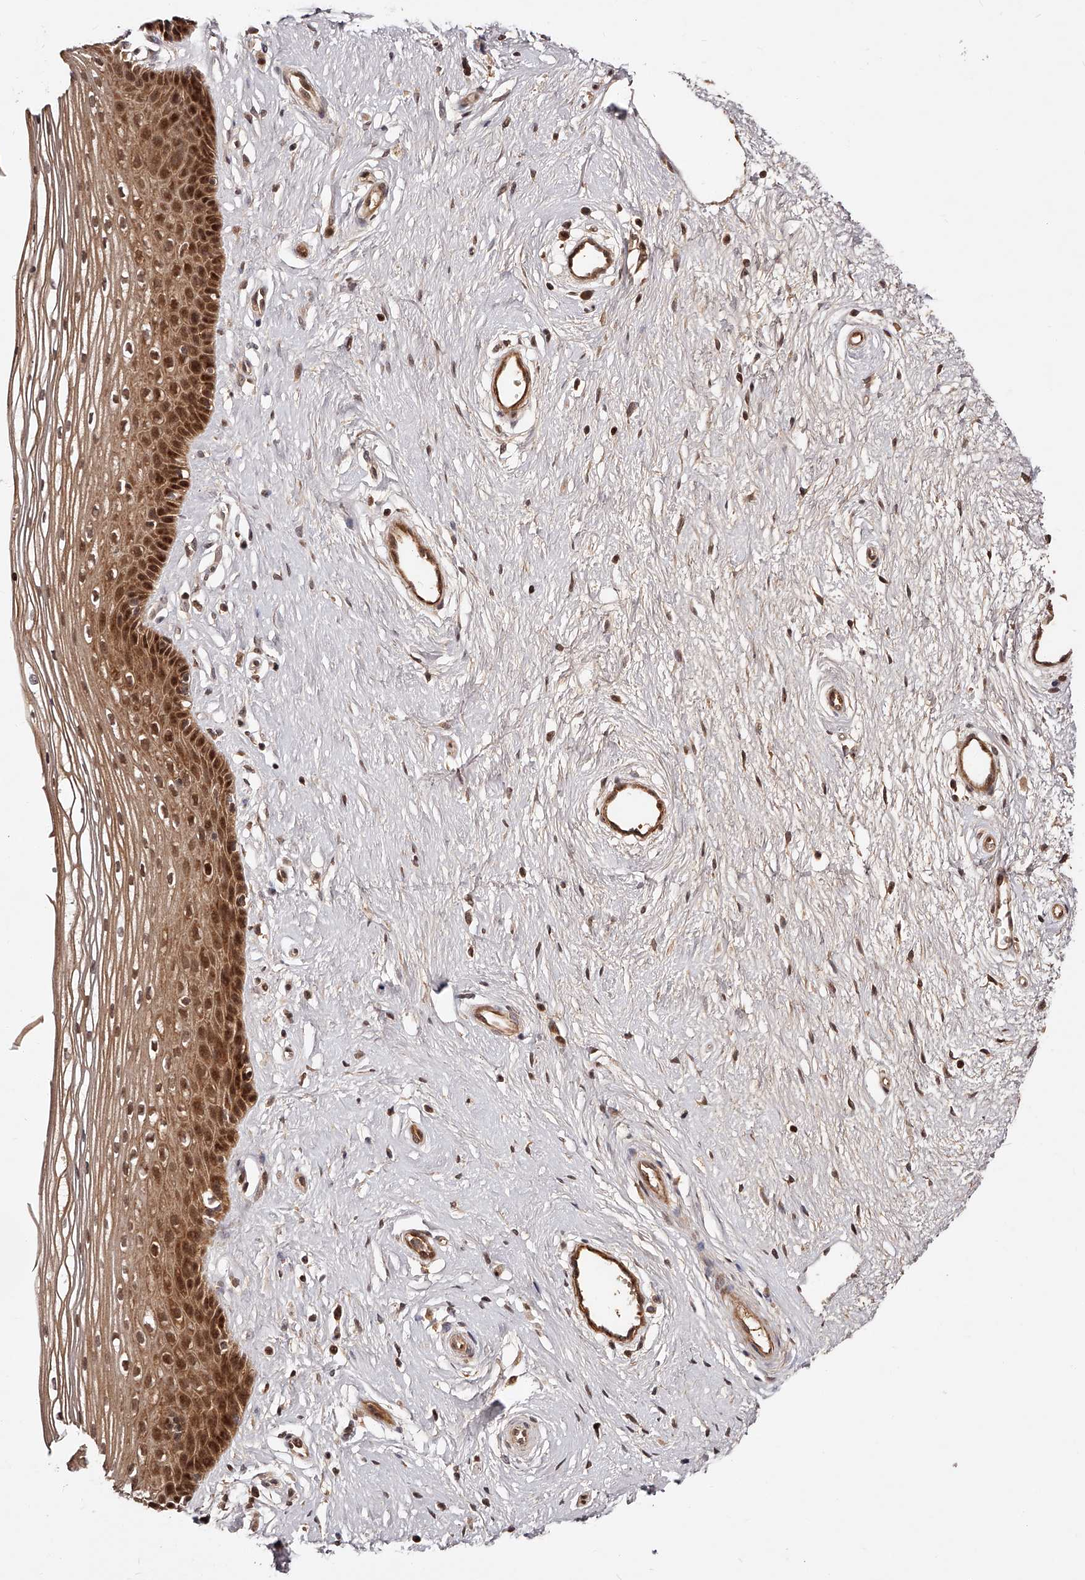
{"staining": {"intensity": "moderate", "quantity": ">75%", "location": "cytoplasmic/membranous,nuclear"}, "tissue": "vagina", "cell_type": "Squamous epithelial cells", "image_type": "normal", "snomed": [{"axis": "morphology", "description": "Normal tissue, NOS"}, {"axis": "topography", "description": "Vagina"}], "caption": "Immunohistochemical staining of unremarkable vagina reveals moderate cytoplasmic/membranous,nuclear protein expression in about >75% of squamous epithelial cells.", "gene": "CUL7", "patient": {"sex": "female", "age": 46}}